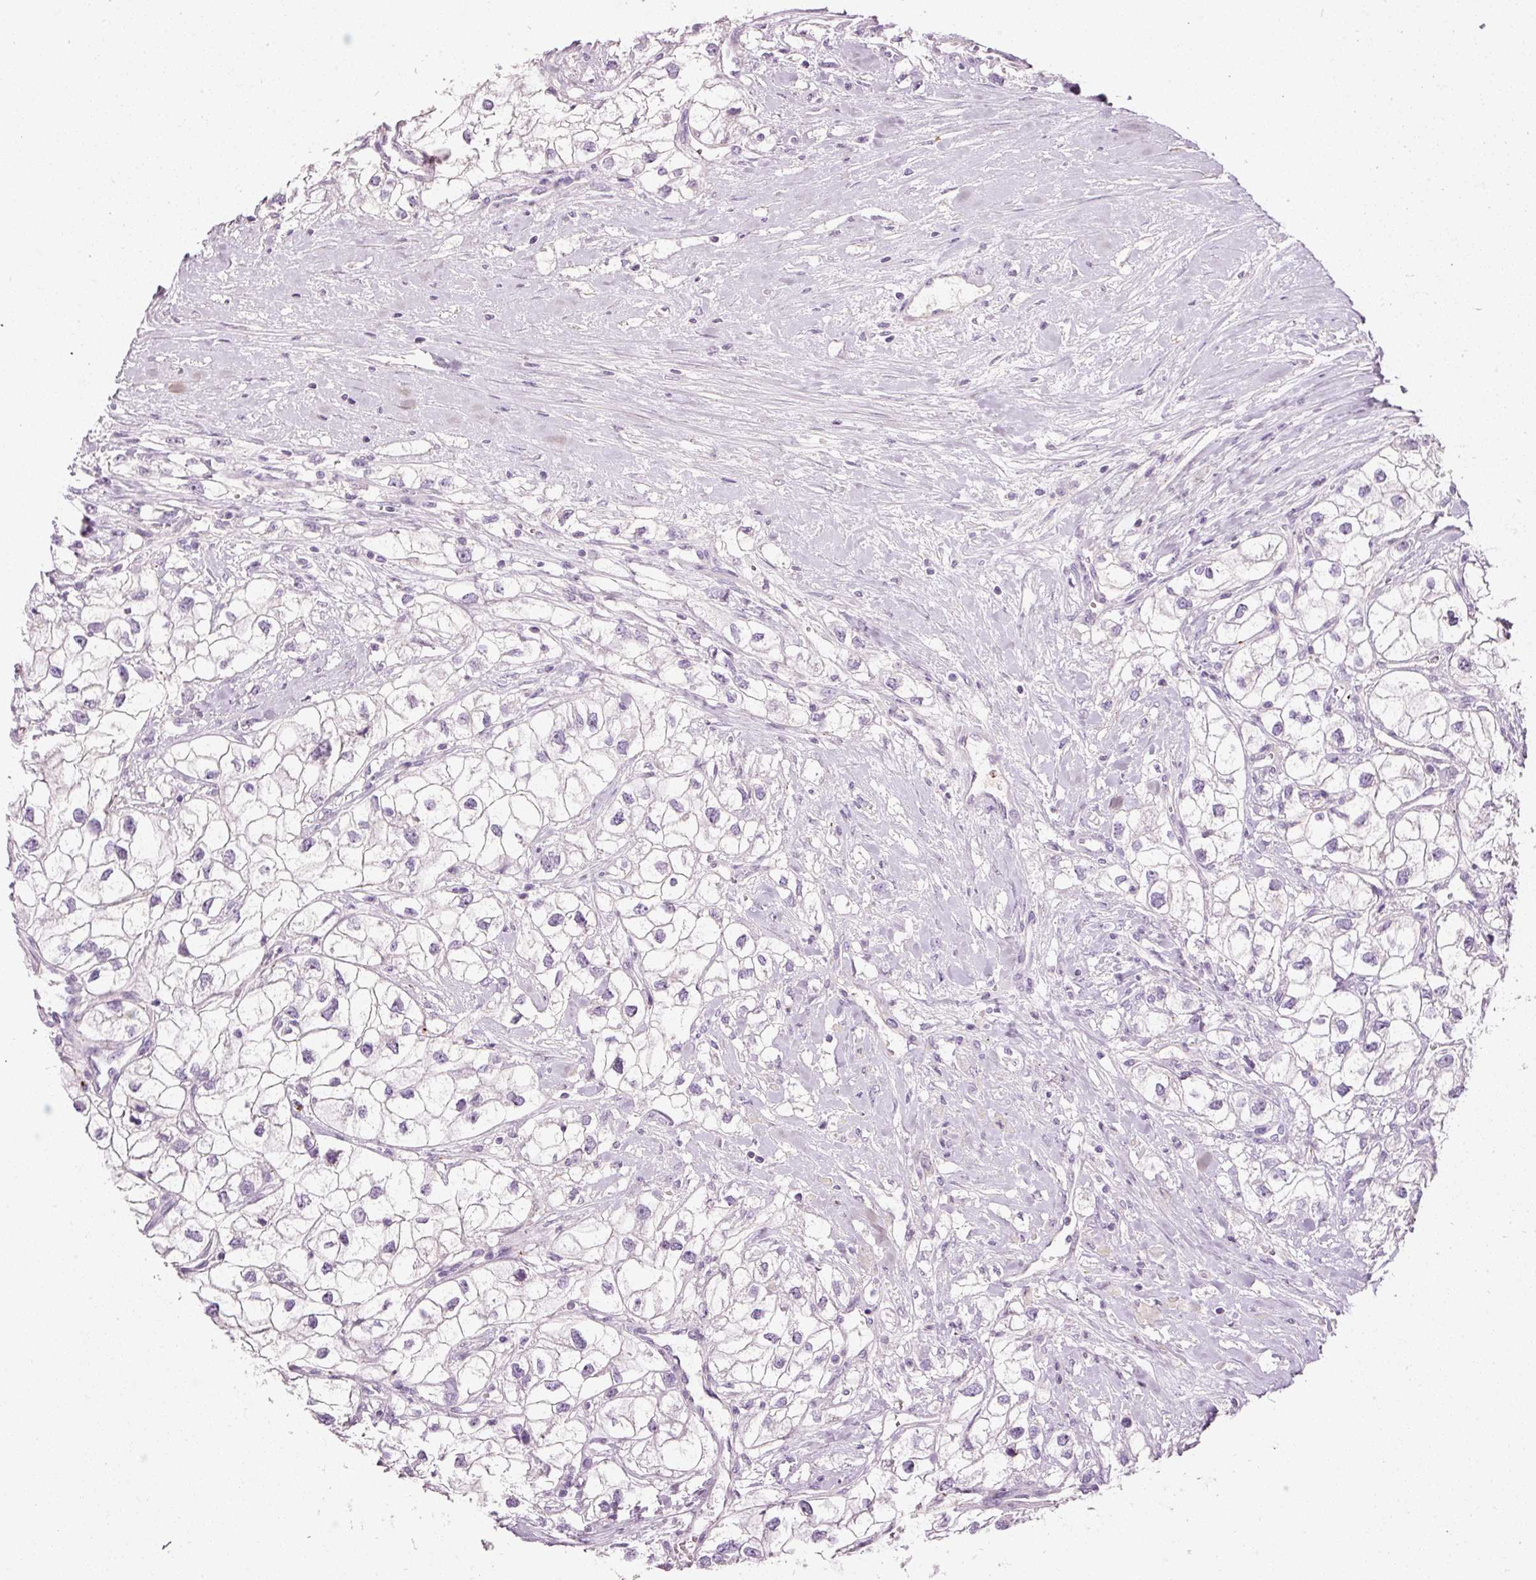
{"staining": {"intensity": "negative", "quantity": "none", "location": "none"}, "tissue": "renal cancer", "cell_type": "Tumor cells", "image_type": "cancer", "snomed": [{"axis": "morphology", "description": "Adenocarcinoma, NOS"}, {"axis": "topography", "description": "Kidney"}], "caption": "Tumor cells are negative for protein expression in human adenocarcinoma (renal). (Brightfield microscopy of DAB immunohistochemistry at high magnification).", "gene": "MUC5AC", "patient": {"sex": "male", "age": 59}}